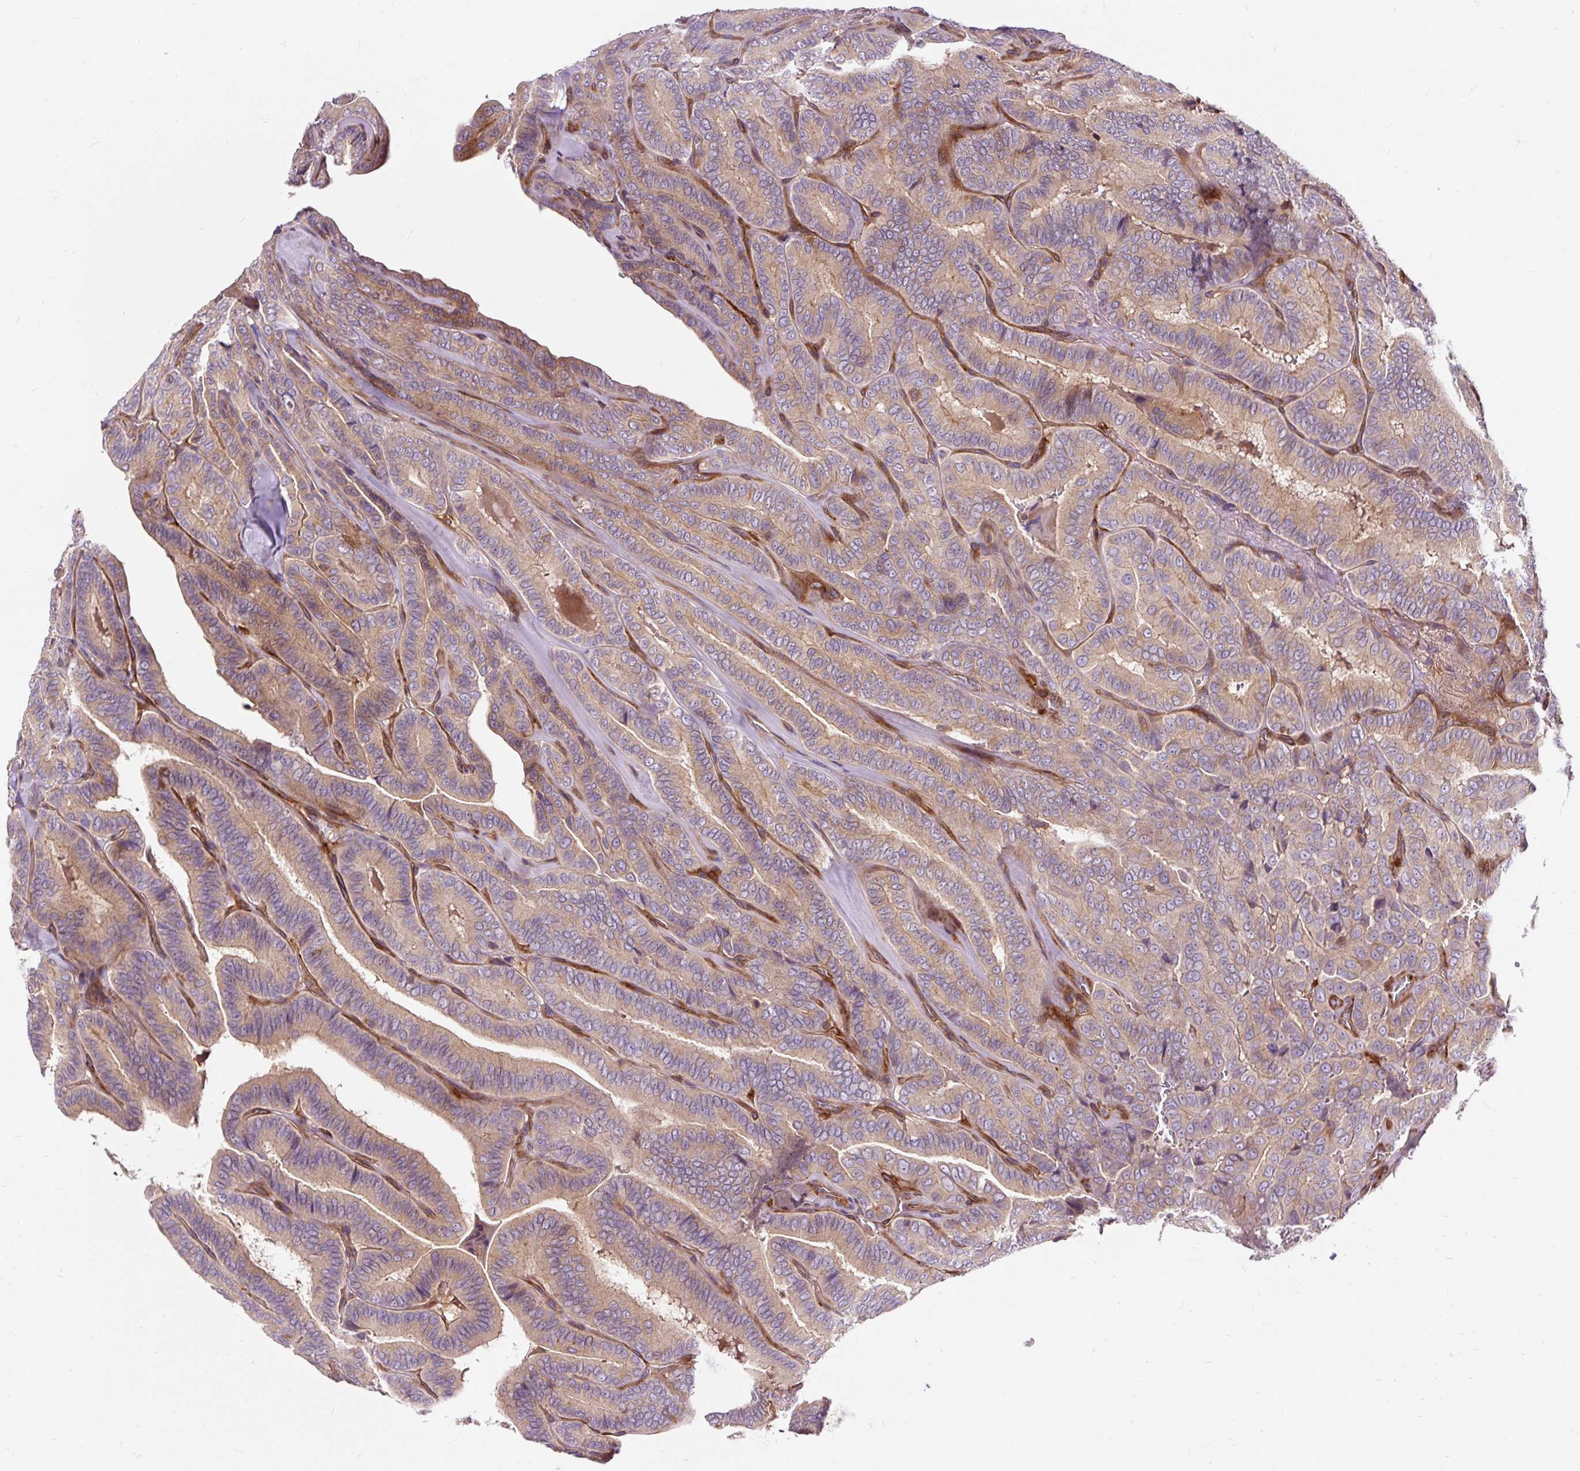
{"staining": {"intensity": "weak", "quantity": "25%-75%", "location": "cytoplasmic/membranous"}, "tissue": "thyroid cancer", "cell_type": "Tumor cells", "image_type": "cancer", "snomed": [{"axis": "morphology", "description": "Papillary adenocarcinoma, NOS"}, {"axis": "topography", "description": "Thyroid gland"}], "caption": "Weak cytoplasmic/membranous positivity is present in approximately 25%-75% of tumor cells in thyroid cancer.", "gene": "PCDHGB3", "patient": {"sex": "male", "age": 61}}